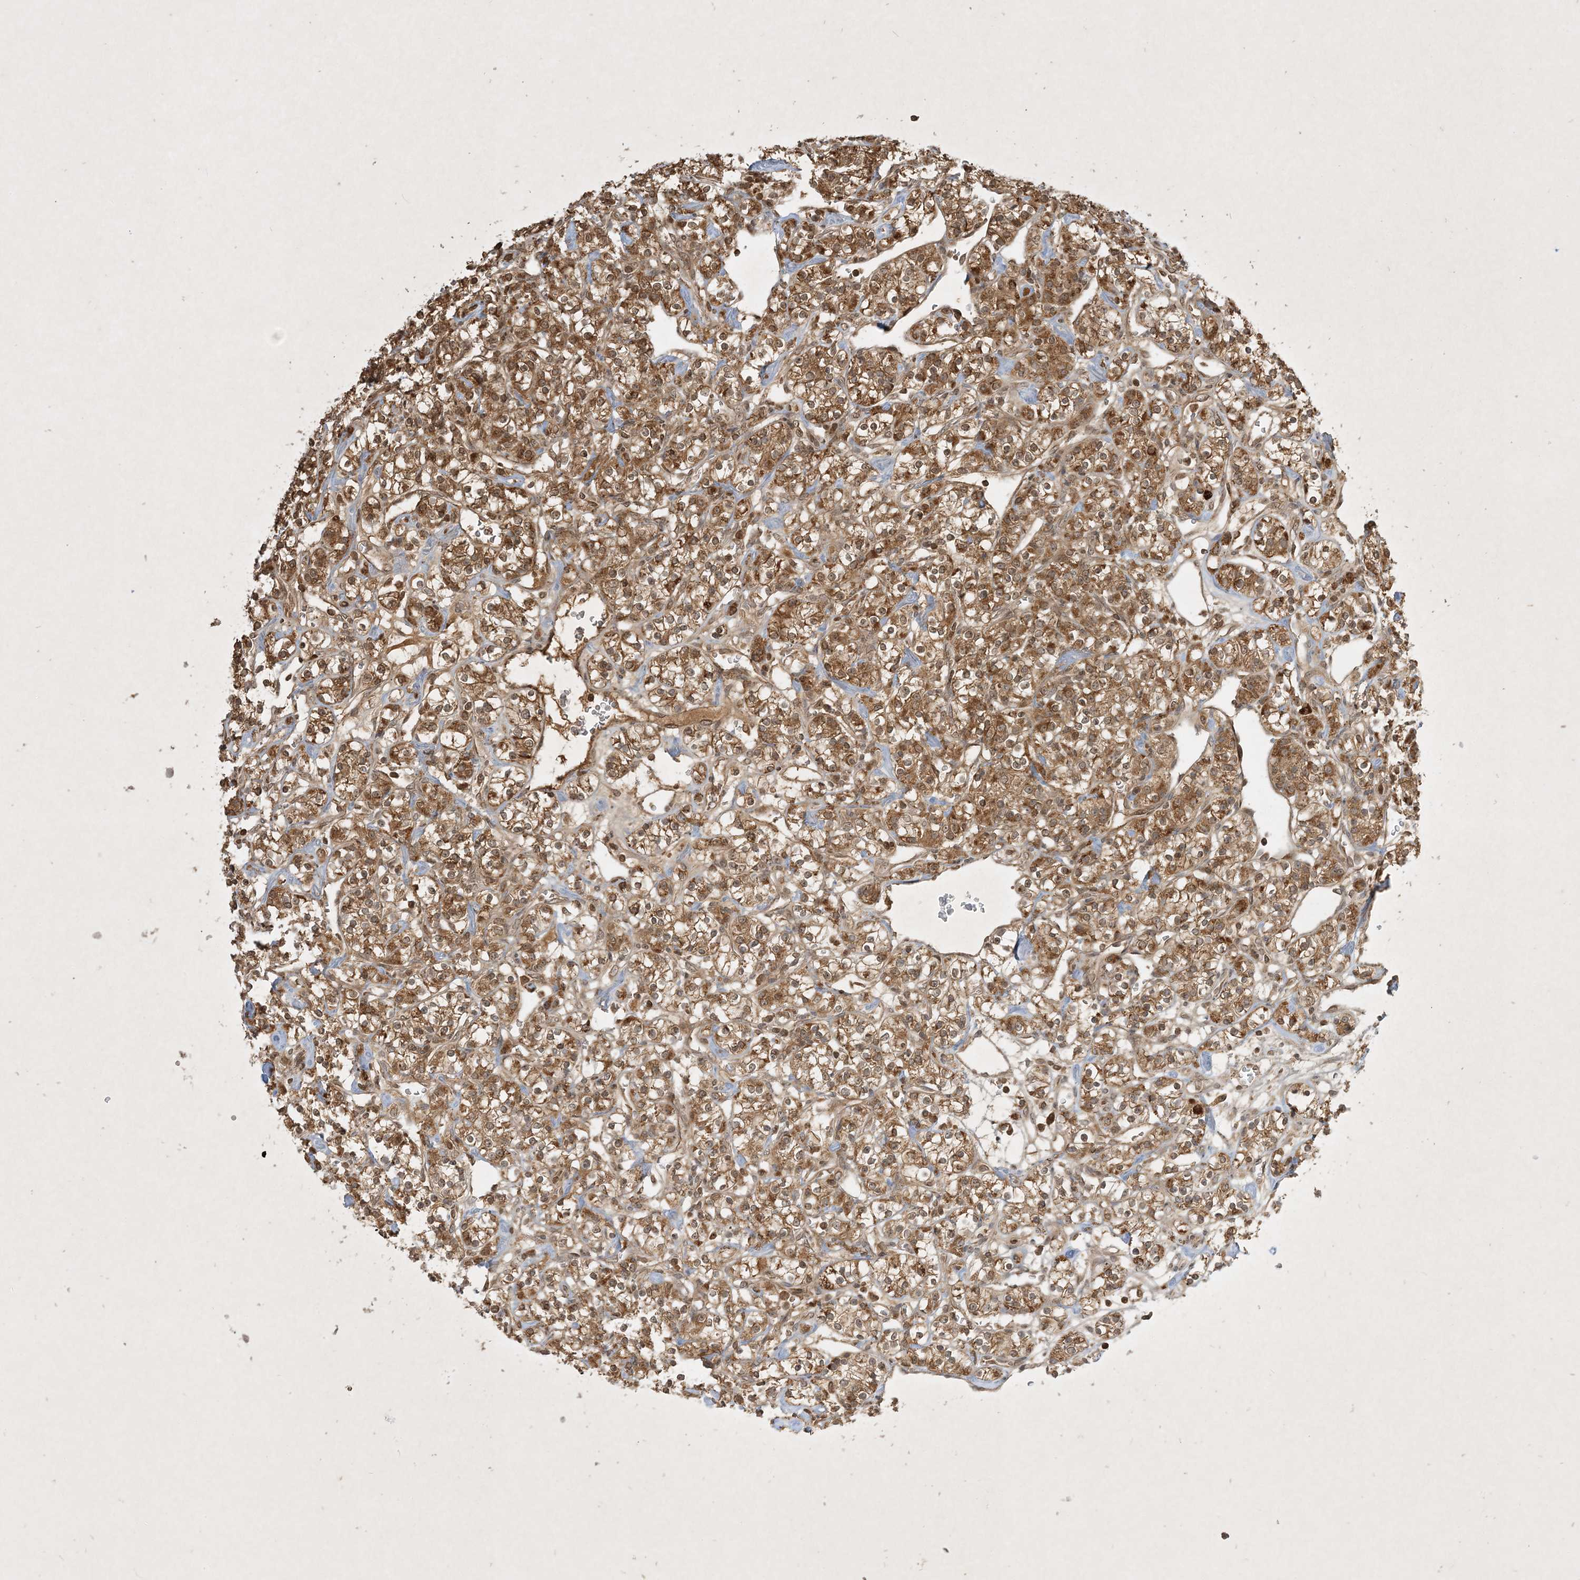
{"staining": {"intensity": "moderate", "quantity": ">75%", "location": "cytoplasmic/membranous"}, "tissue": "renal cancer", "cell_type": "Tumor cells", "image_type": "cancer", "snomed": [{"axis": "morphology", "description": "Adenocarcinoma, NOS"}, {"axis": "topography", "description": "Kidney"}], "caption": "High-magnification brightfield microscopy of renal adenocarcinoma stained with DAB (3,3'-diaminobenzidine) (brown) and counterstained with hematoxylin (blue). tumor cells exhibit moderate cytoplasmic/membranous expression is identified in about>75% of cells.", "gene": "PLTP", "patient": {"sex": "male", "age": 77}}